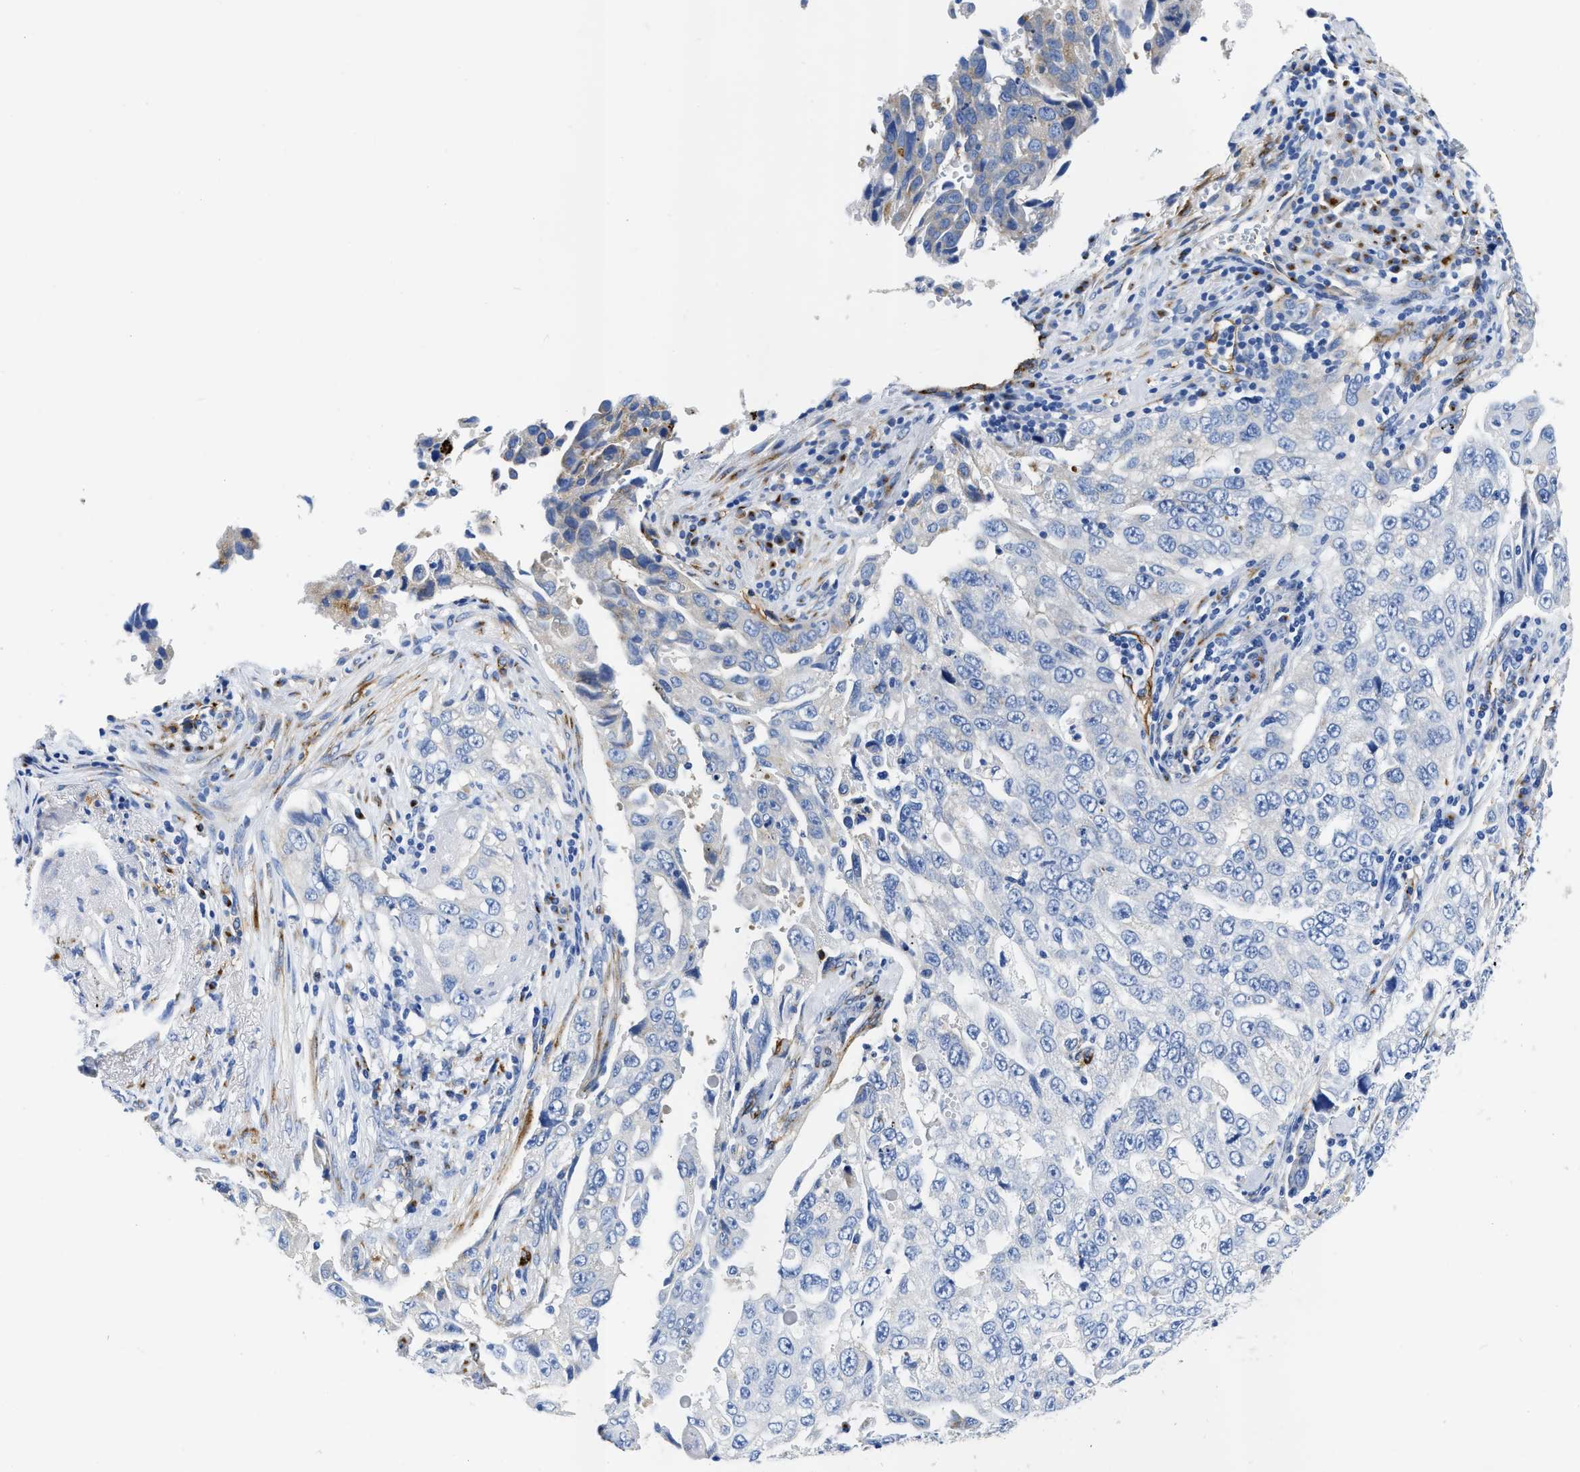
{"staining": {"intensity": "negative", "quantity": "none", "location": "none"}, "tissue": "lung cancer", "cell_type": "Tumor cells", "image_type": "cancer", "snomed": [{"axis": "morphology", "description": "Adenocarcinoma, NOS"}, {"axis": "topography", "description": "Lung"}], "caption": "Immunohistochemical staining of human lung cancer (adenocarcinoma) displays no significant expression in tumor cells.", "gene": "TVP23B", "patient": {"sex": "female", "age": 51}}